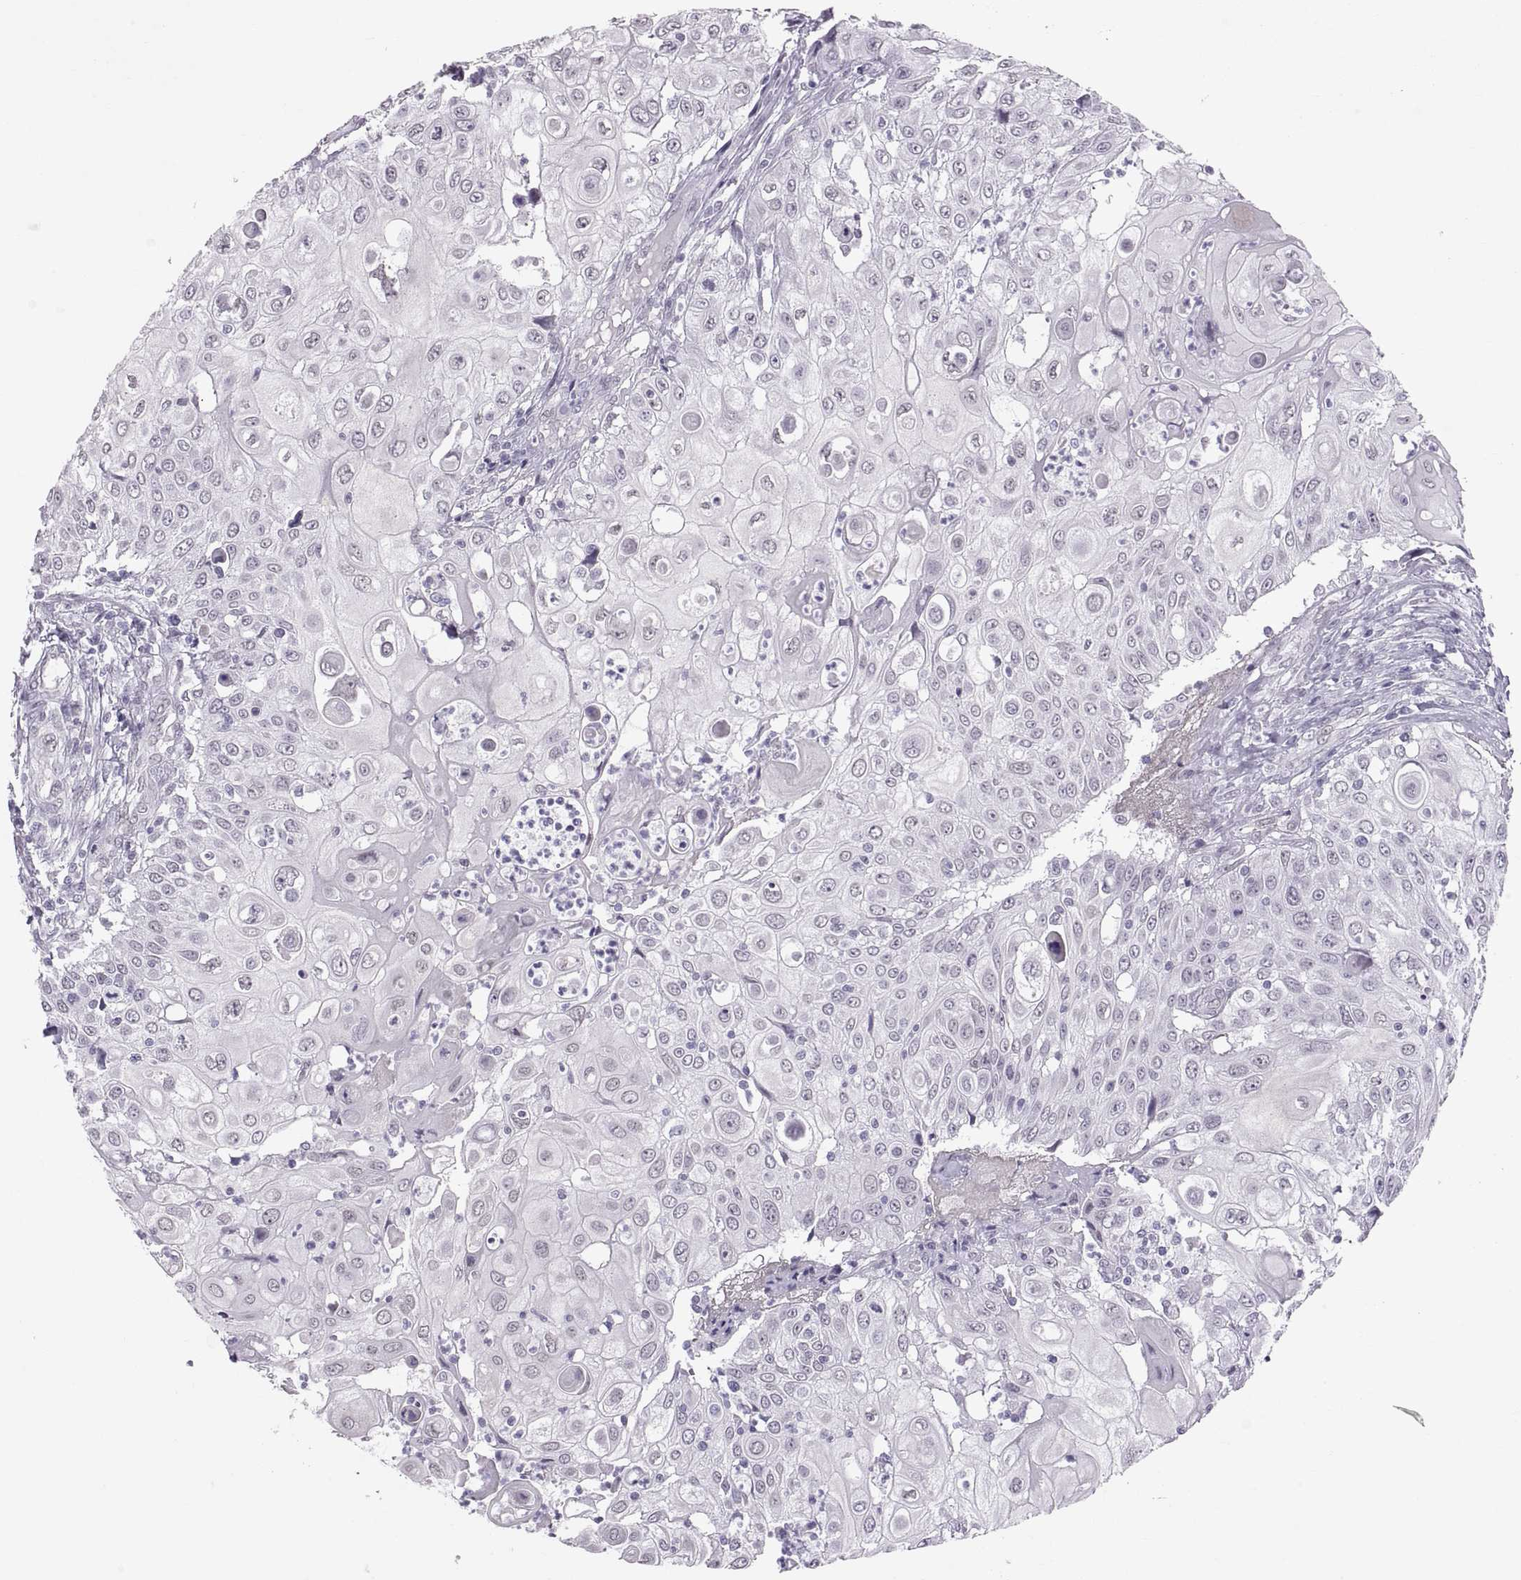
{"staining": {"intensity": "negative", "quantity": "none", "location": "none"}, "tissue": "urothelial cancer", "cell_type": "Tumor cells", "image_type": "cancer", "snomed": [{"axis": "morphology", "description": "Urothelial carcinoma, High grade"}, {"axis": "topography", "description": "Urinary bladder"}], "caption": "A photomicrograph of urothelial carcinoma (high-grade) stained for a protein displays no brown staining in tumor cells.", "gene": "KRT77", "patient": {"sex": "female", "age": 79}}